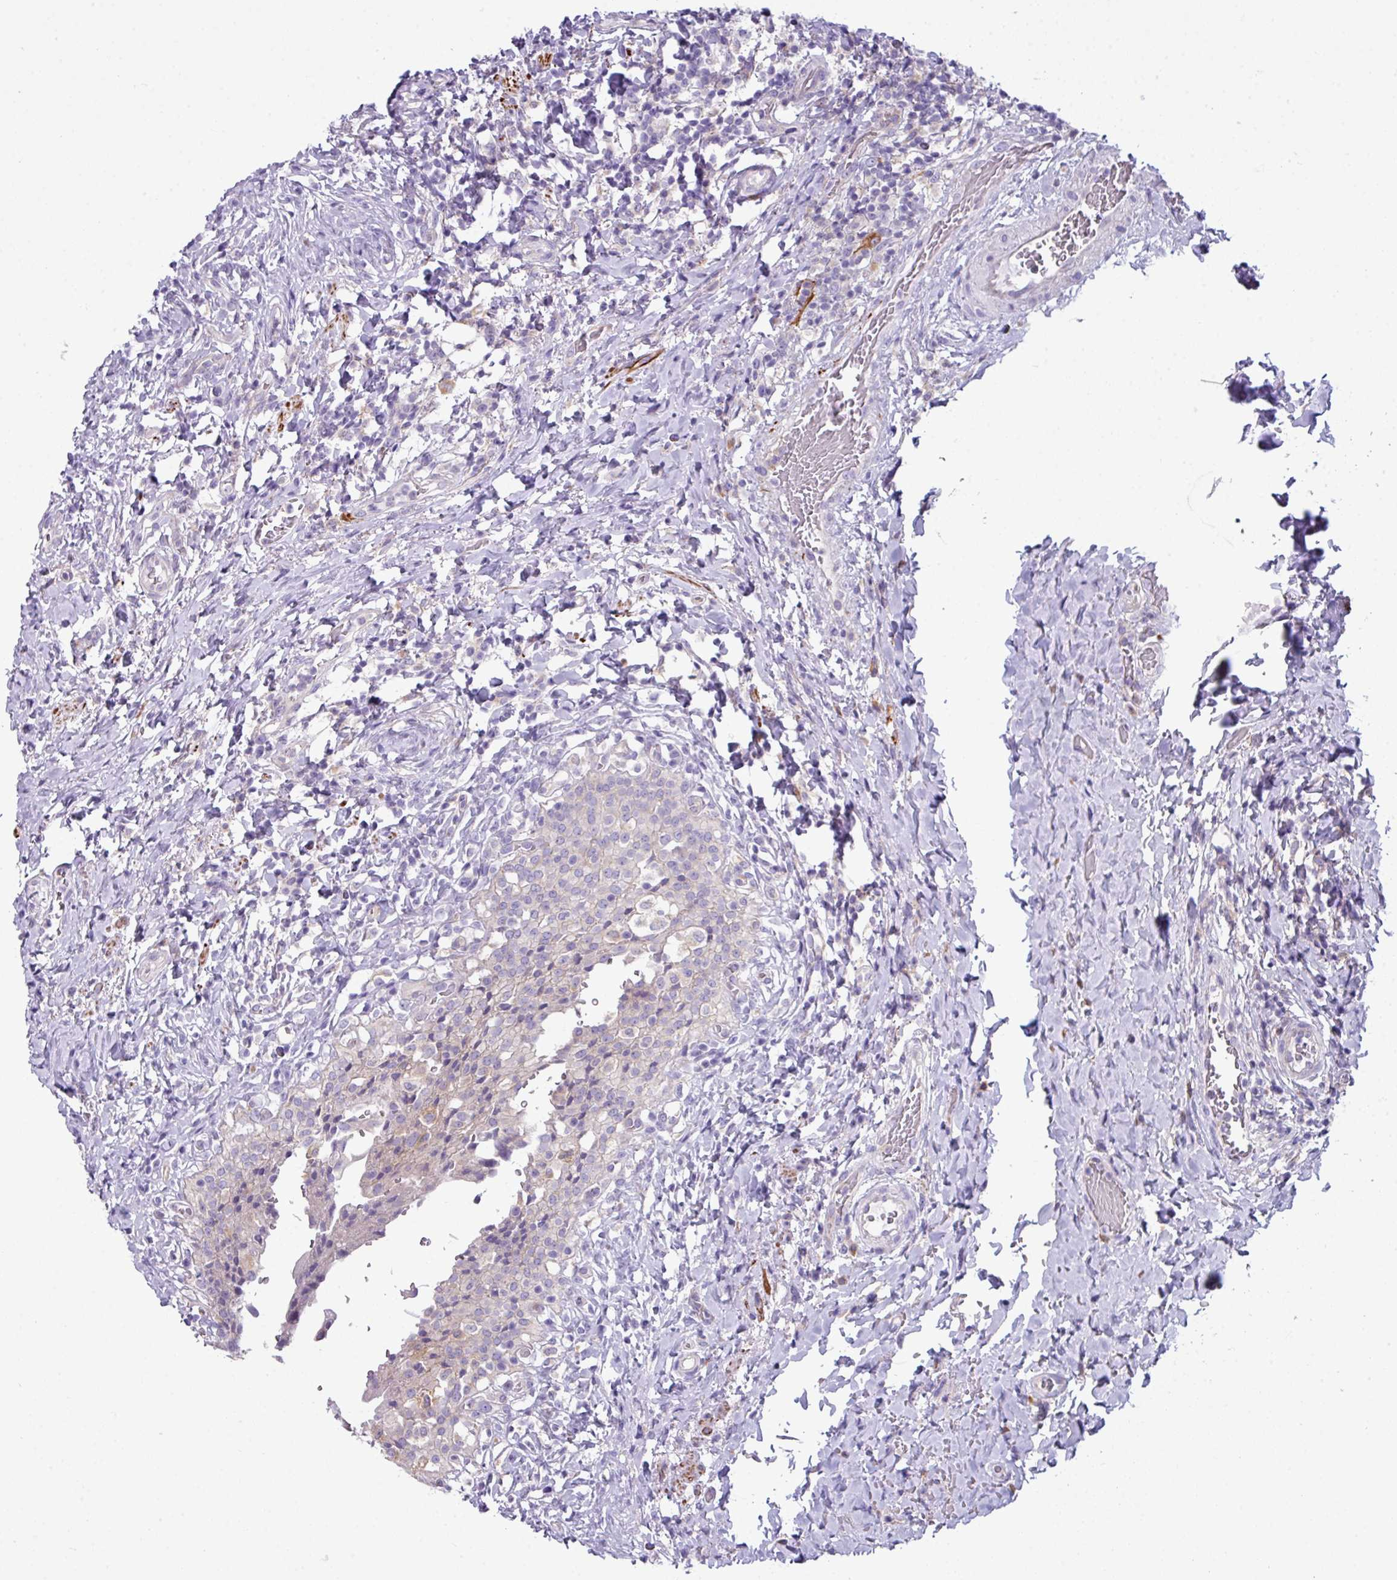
{"staining": {"intensity": "negative", "quantity": "none", "location": "none"}, "tissue": "urinary bladder", "cell_type": "Urothelial cells", "image_type": "normal", "snomed": [{"axis": "morphology", "description": "Normal tissue, NOS"}, {"axis": "morphology", "description": "Inflammation, NOS"}, {"axis": "topography", "description": "Urinary bladder"}], "caption": "IHC micrograph of benign urinary bladder: urinary bladder stained with DAB demonstrates no significant protein staining in urothelial cells. The staining is performed using DAB (3,3'-diaminobenzidine) brown chromogen with nuclei counter-stained in using hematoxylin.", "gene": "ABCC5", "patient": {"sex": "male", "age": 64}}